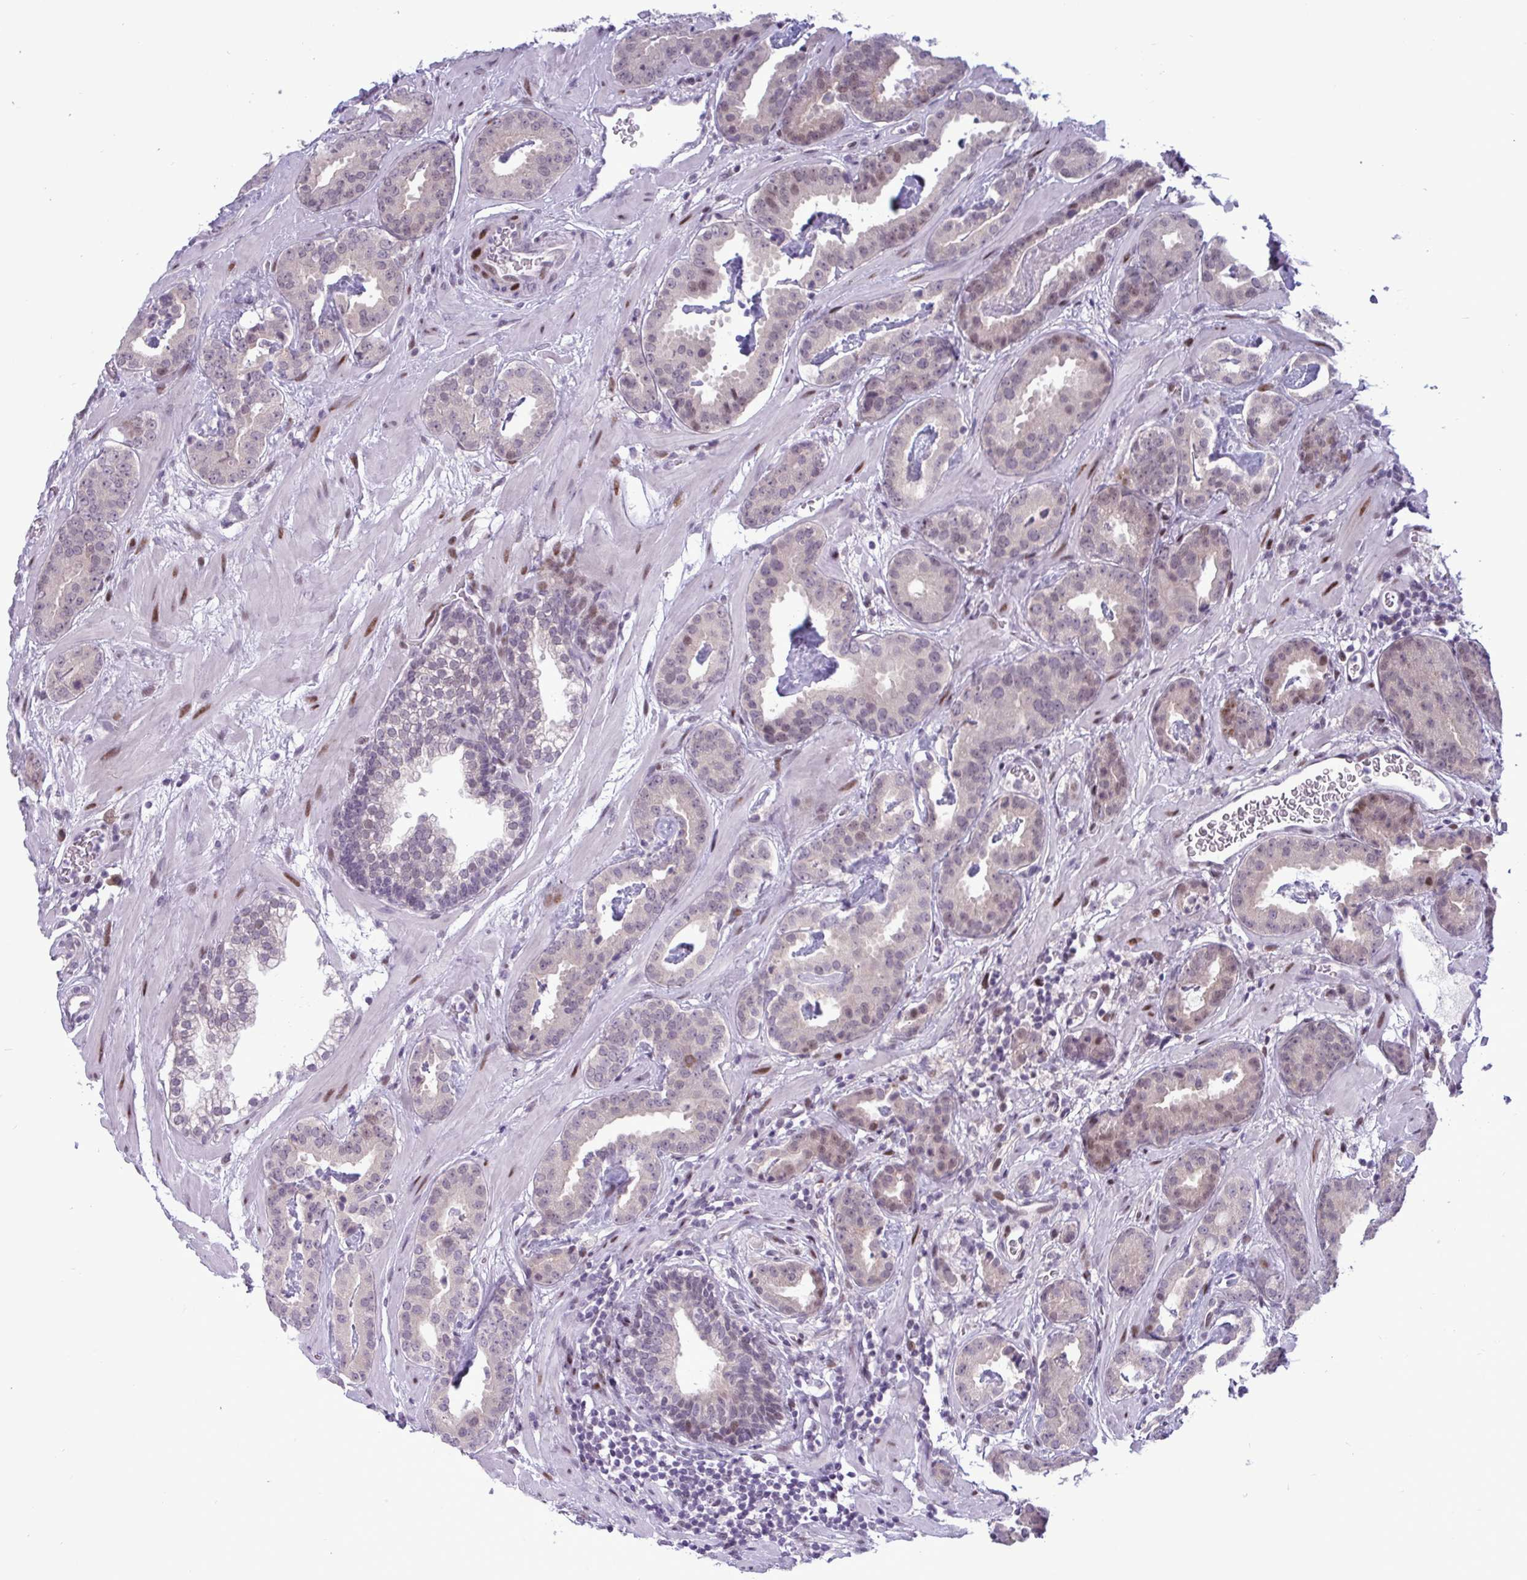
{"staining": {"intensity": "moderate", "quantity": "<25%", "location": "nuclear"}, "tissue": "prostate cancer", "cell_type": "Tumor cells", "image_type": "cancer", "snomed": [{"axis": "morphology", "description": "Adenocarcinoma, Low grade"}, {"axis": "topography", "description": "Prostate"}], "caption": "Protein staining demonstrates moderate nuclear positivity in approximately <25% of tumor cells in prostate cancer. The staining was performed using DAB (3,3'-diaminobenzidine), with brown indicating positive protein expression. Nuclei are stained blue with hematoxylin.", "gene": "TAB1", "patient": {"sex": "male", "age": 62}}